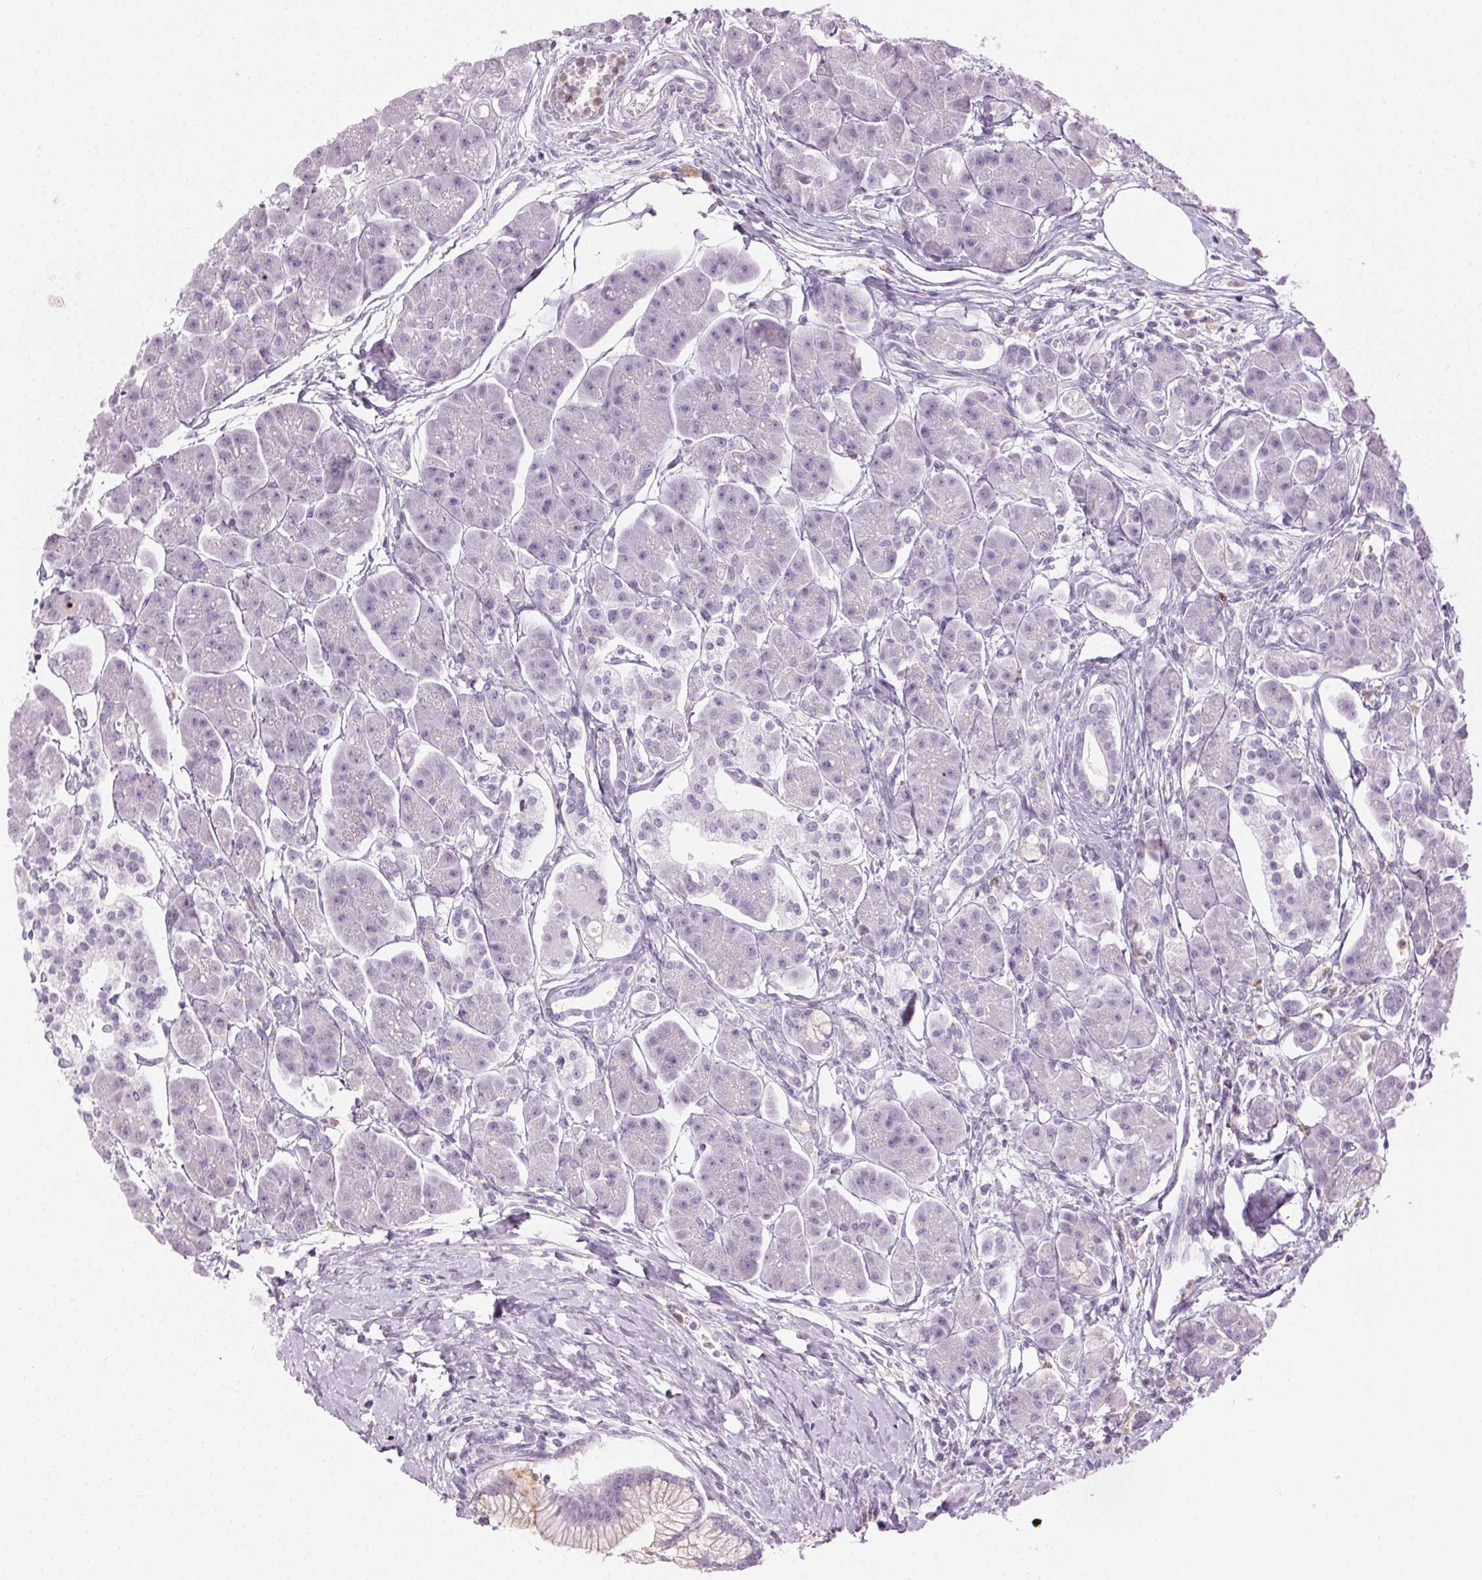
{"staining": {"intensity": "negative", "quantity": "none", "location": "none"}, "tissue": "pancreas", "cell_type": "Exocrine glandular cells", "image_type": "normal", "snomed": [{"axis": "morphology", "description": "Normal tissue, NOS"}, {"axis": "topography", "description": "Adipose tissue"}, {"axis": "topography", "description": "Pancreas"}, {"axis": "topography", "description": "Peripheral nerve tissue"}], "caption": "An IHC image of benign pancreas is shown. There is no staining in exocrine glandular cells of pancreas.", "gene": "MPO", "patient": {"sex": "female", "age": 58}}